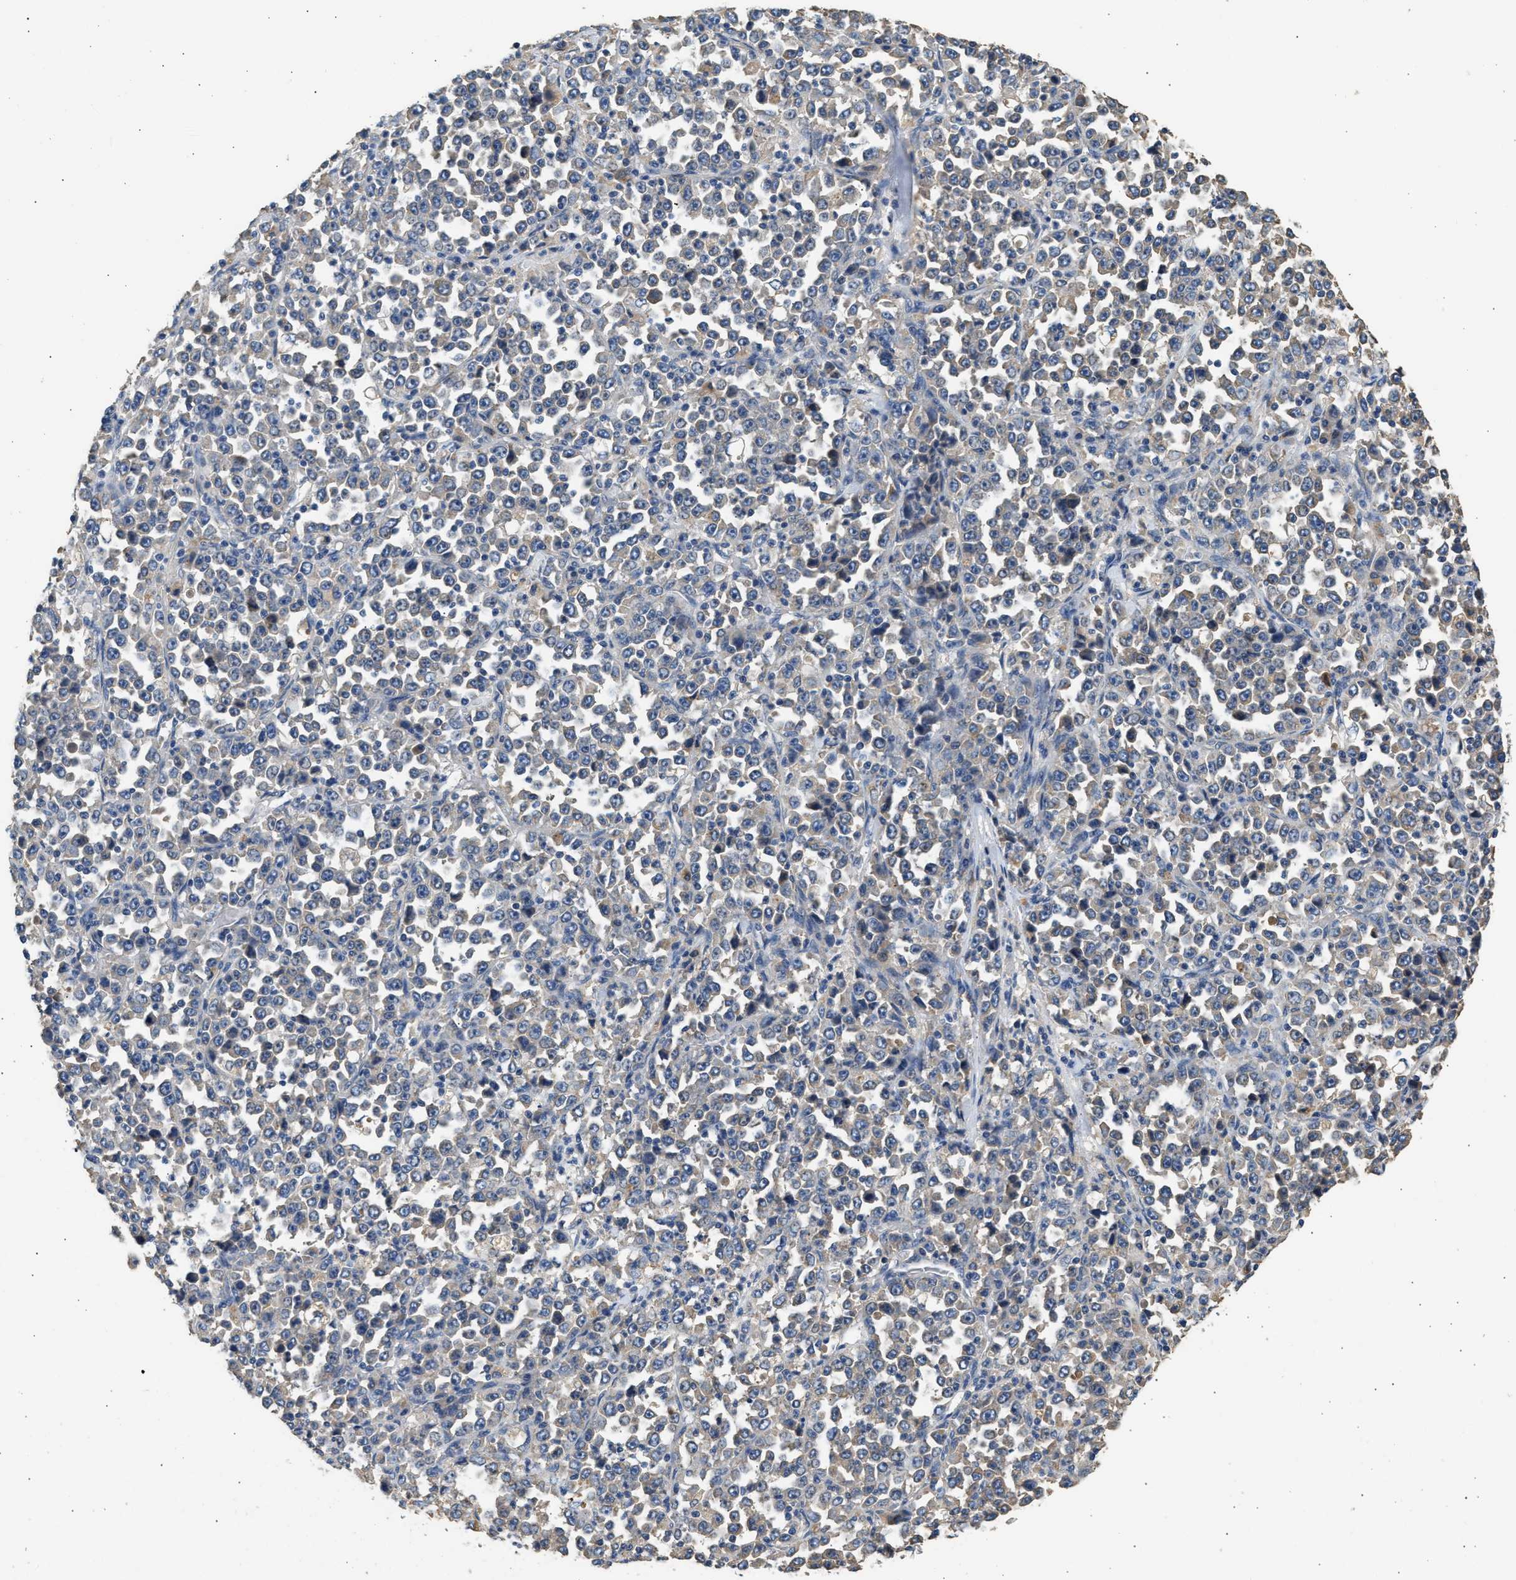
{"staining": {"intensity": "weak", "quantity": "25%-75%", "location": "cytoplasmic/membranous"}, "tissue": "stomach cancer", "cell_type": "Tumor cells", "image_type": "cancer", "snomed": [{"axis": "morphology", "description": "Normal tissue, NOS"}, {"axis": "morphology", "description": "Adenocarcinoma, NOS"}, {"axis": "topography", "description": "Stomach, upper"}, {"axis": "topography", "description": "Stomach"}], "caption": "Stomach cancer (adenocarcinoma) stained with a brown dye displays weak cytoplasmic/membranous positive staining in about 25%-75% of tumor cells.", "gene": "WDR31", "patient": {"sex": "male", "age": 59}}